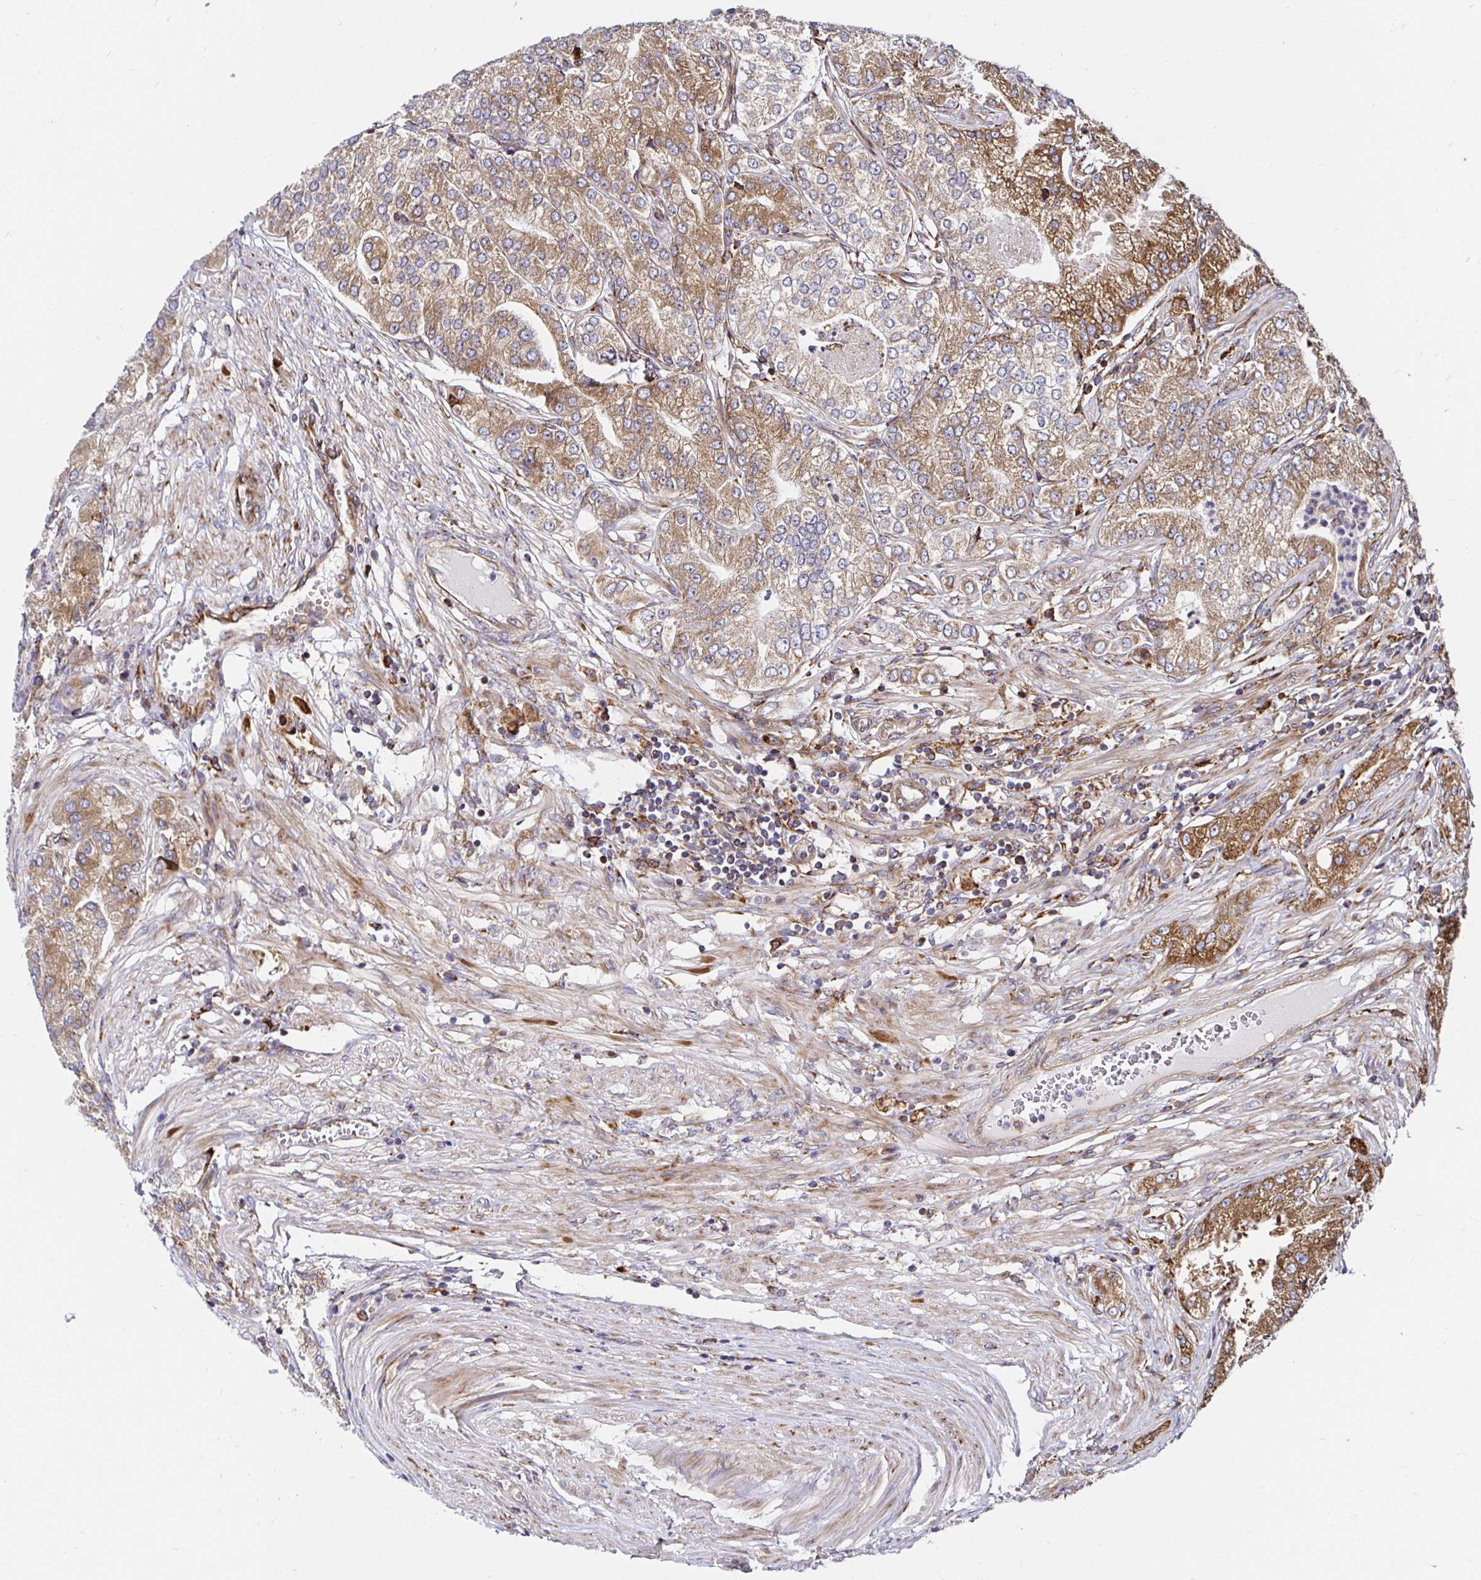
{"staining": {"intensity": "moderate", "quantity": ">75%", "location": "cytoplasmic/membranous"}, "tissue": "prostate cancer", "cell_type": "Tumor cells", "image_type": "cancer", "snomed": [{"axis": "morphology", "description": "Adenocarcinoma, High grade"}, {"axis": "topography", "description": "Prostate"}], "caption": "DAB (3,3'-diaminobenzidine) immunohistochemical staining of prostate adenocarcinoma (high-grade) shows moderate cytoplasmic/membranous protein staining in approximately >75% of tumor cells.", "gene": "SMYD3", "patient": {"sex": "male", "age": 61}}